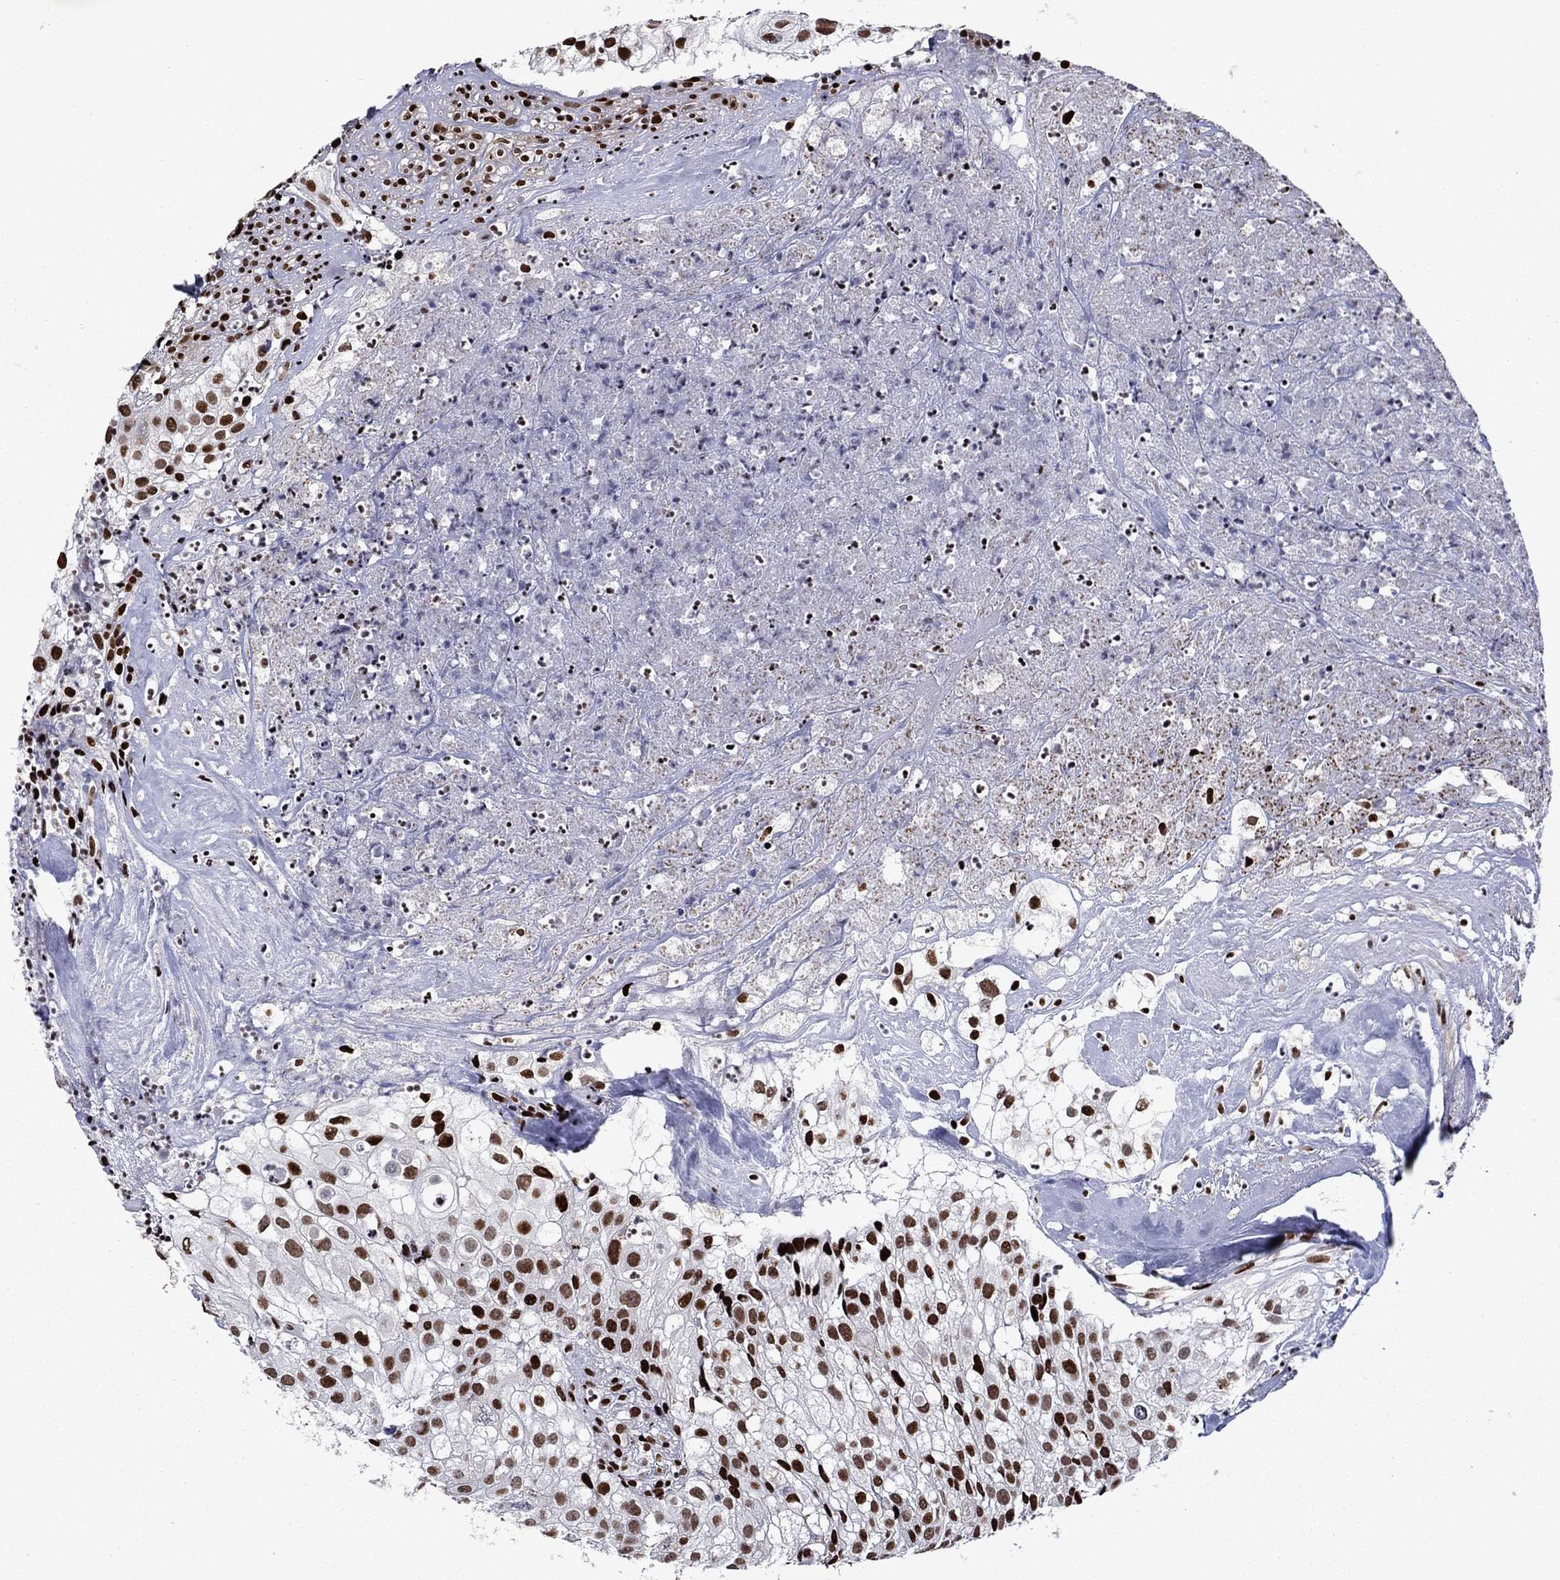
{"staining": {"intensity": "strong", "quantity": ">75%", "location": "nuclear"}, "tissue": "urothelial cancer", "cell_type": "Tumor cells", "image_type": "cancer", "snomed": [{"axis": "morphology", "description": "Urothelial carcinoma, High grade"}, {"axis": "topography", "description": "Urinary bladder"}], "caption": "DAB immunohistochemical staining of urothelial cancer shows strong nuclear protein staining in approximately >75% of tumor cells. (brown staining indicates protein expression, while blue staining denotes nuclei).", "gene": "LIMK1", "patient": {"sex": "female", "age": 79}}